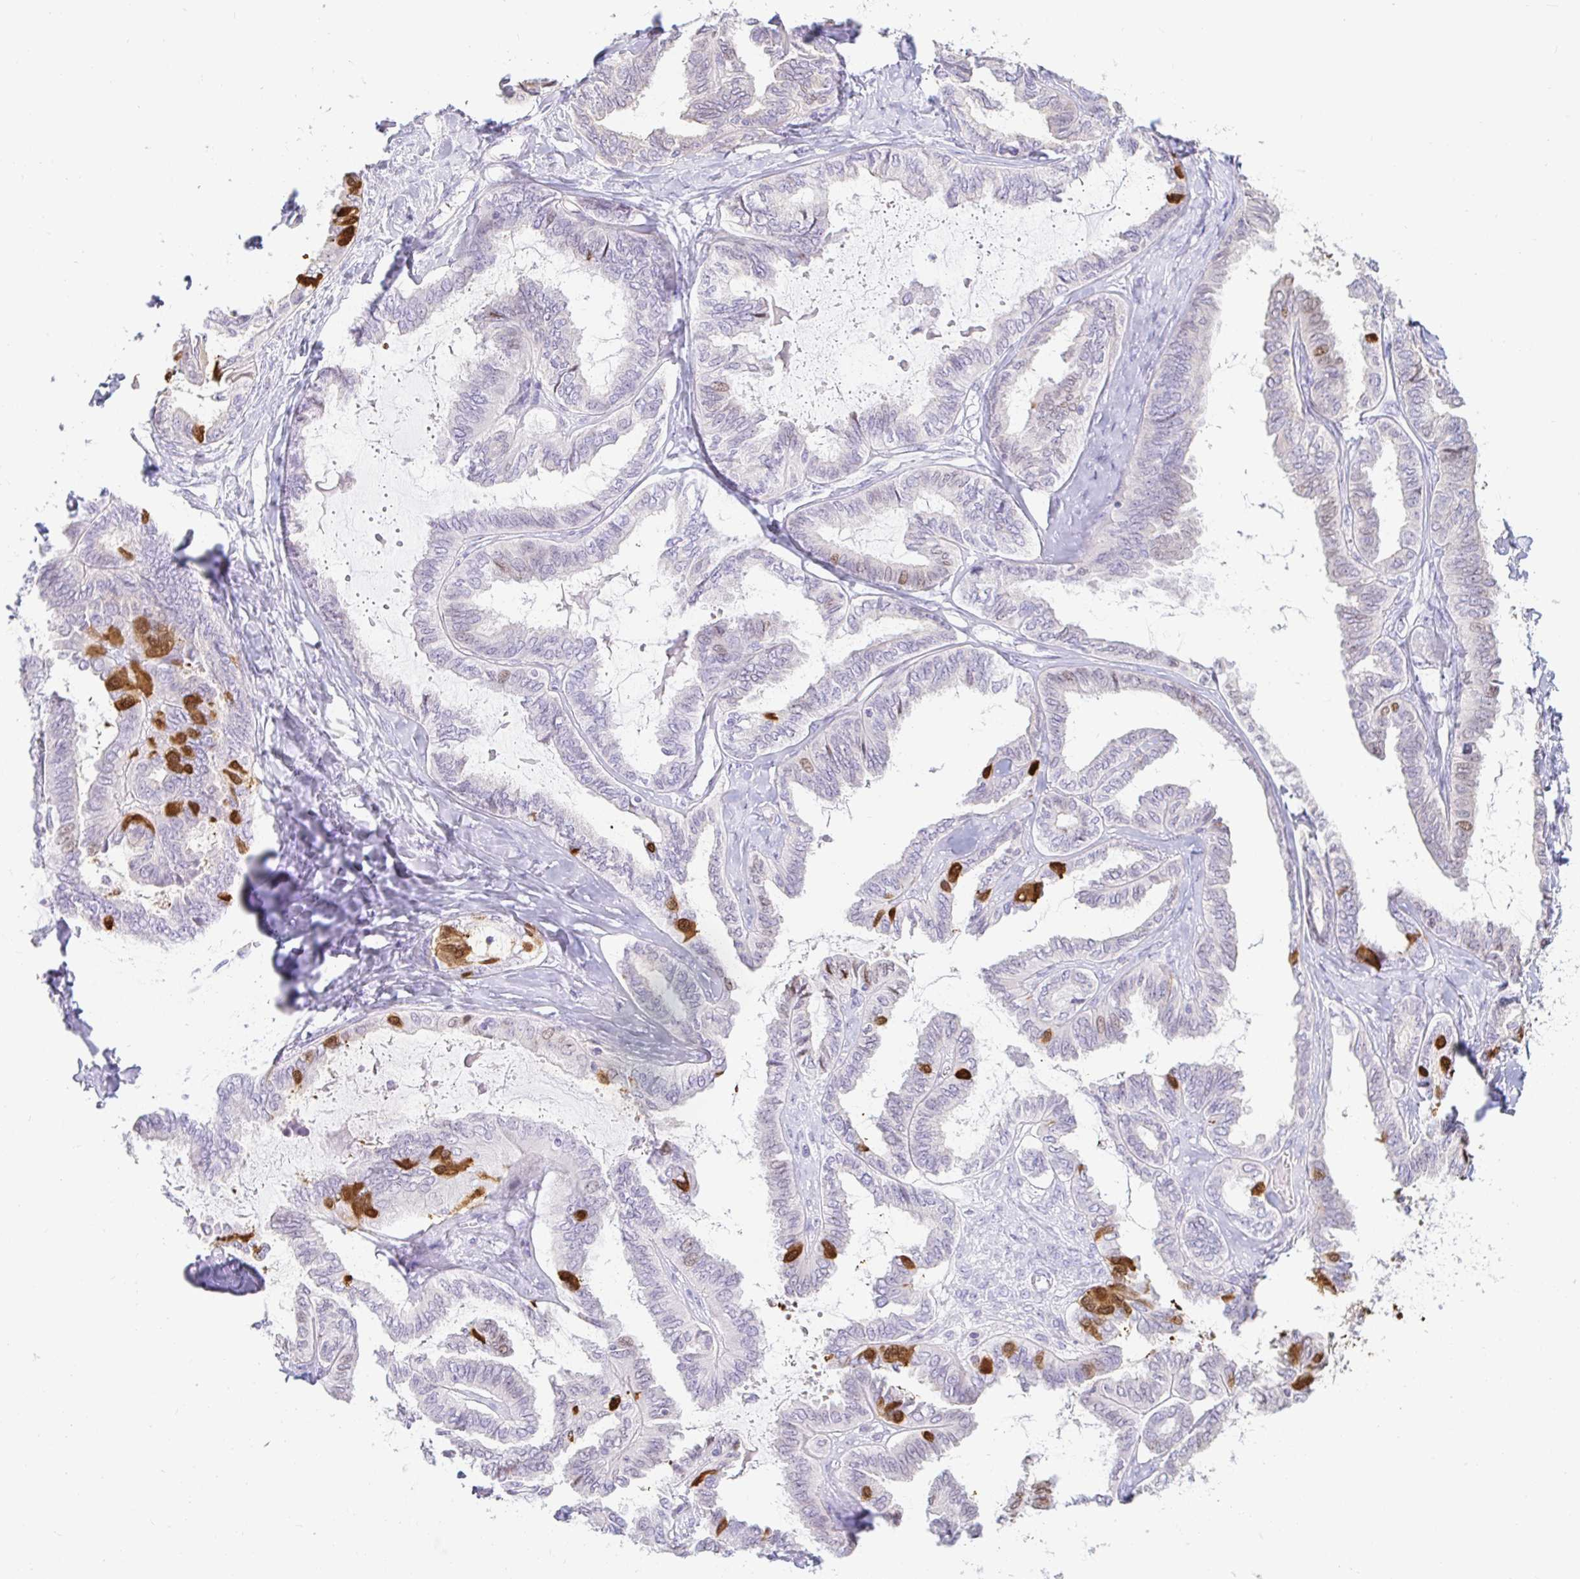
{"staining": {"intensity": "strong", "quantity": "<25%", "location": "cytoplasmic/membranous,nuclear"}, "tissue": "ovarian cancer", "cell_type": "Tumor cells", "image_type": "cancer", "snomed": [{"axis": "morphology", "description": "Carcinoma, endometroid"}, {"axis": "topography", "description": "Ovary"}], "caption": "Ovarian cancer (endometroid carcinoma) stained with a brown dye shows strong cytoplasmic/membranous and nuclear positive positivity in about <25% of tumor cells.", "gene": "CAPSL", "patient": {"sex": "female", "age": 70}}